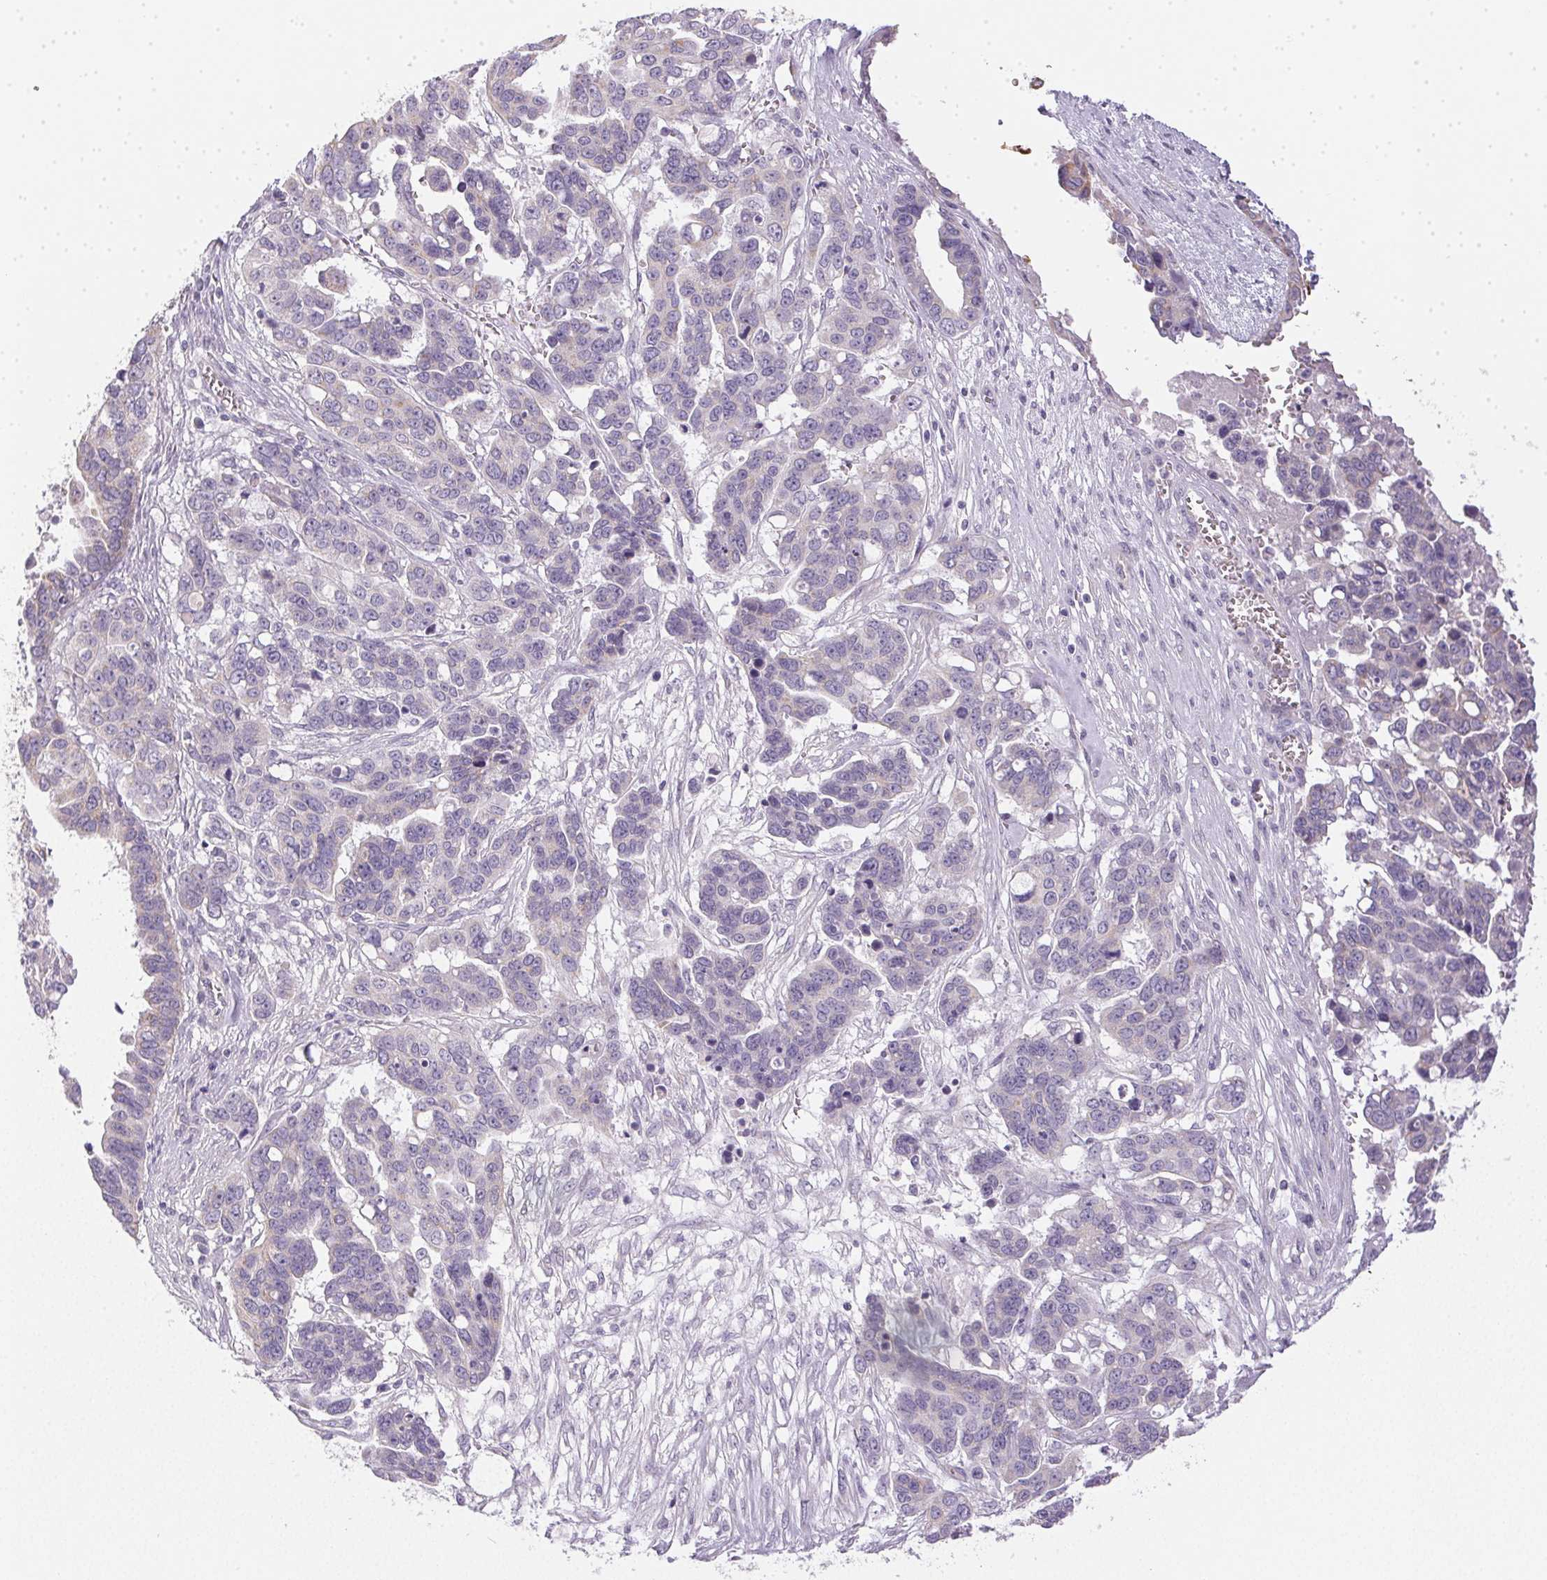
{"staining": {"intensity": "negative", "quantity": "none", "location": "none"}, "tissue": "ovarian cancer", "cell_type": "Tumor cells", "image_type": "cancer", "snomed": [{"axis": "morphology", "description": "Carcinoma, endometroid"}, {"axis": "topography", "description": "Ovary"}], "caption": "A high-resolution histopathology image shows IHC staining of endometroid carcinoma (ovarian), which shows no significant expression in tumor cells.", "gene": "SMYD1", "patient": {"sex": "female", "age": 78}}